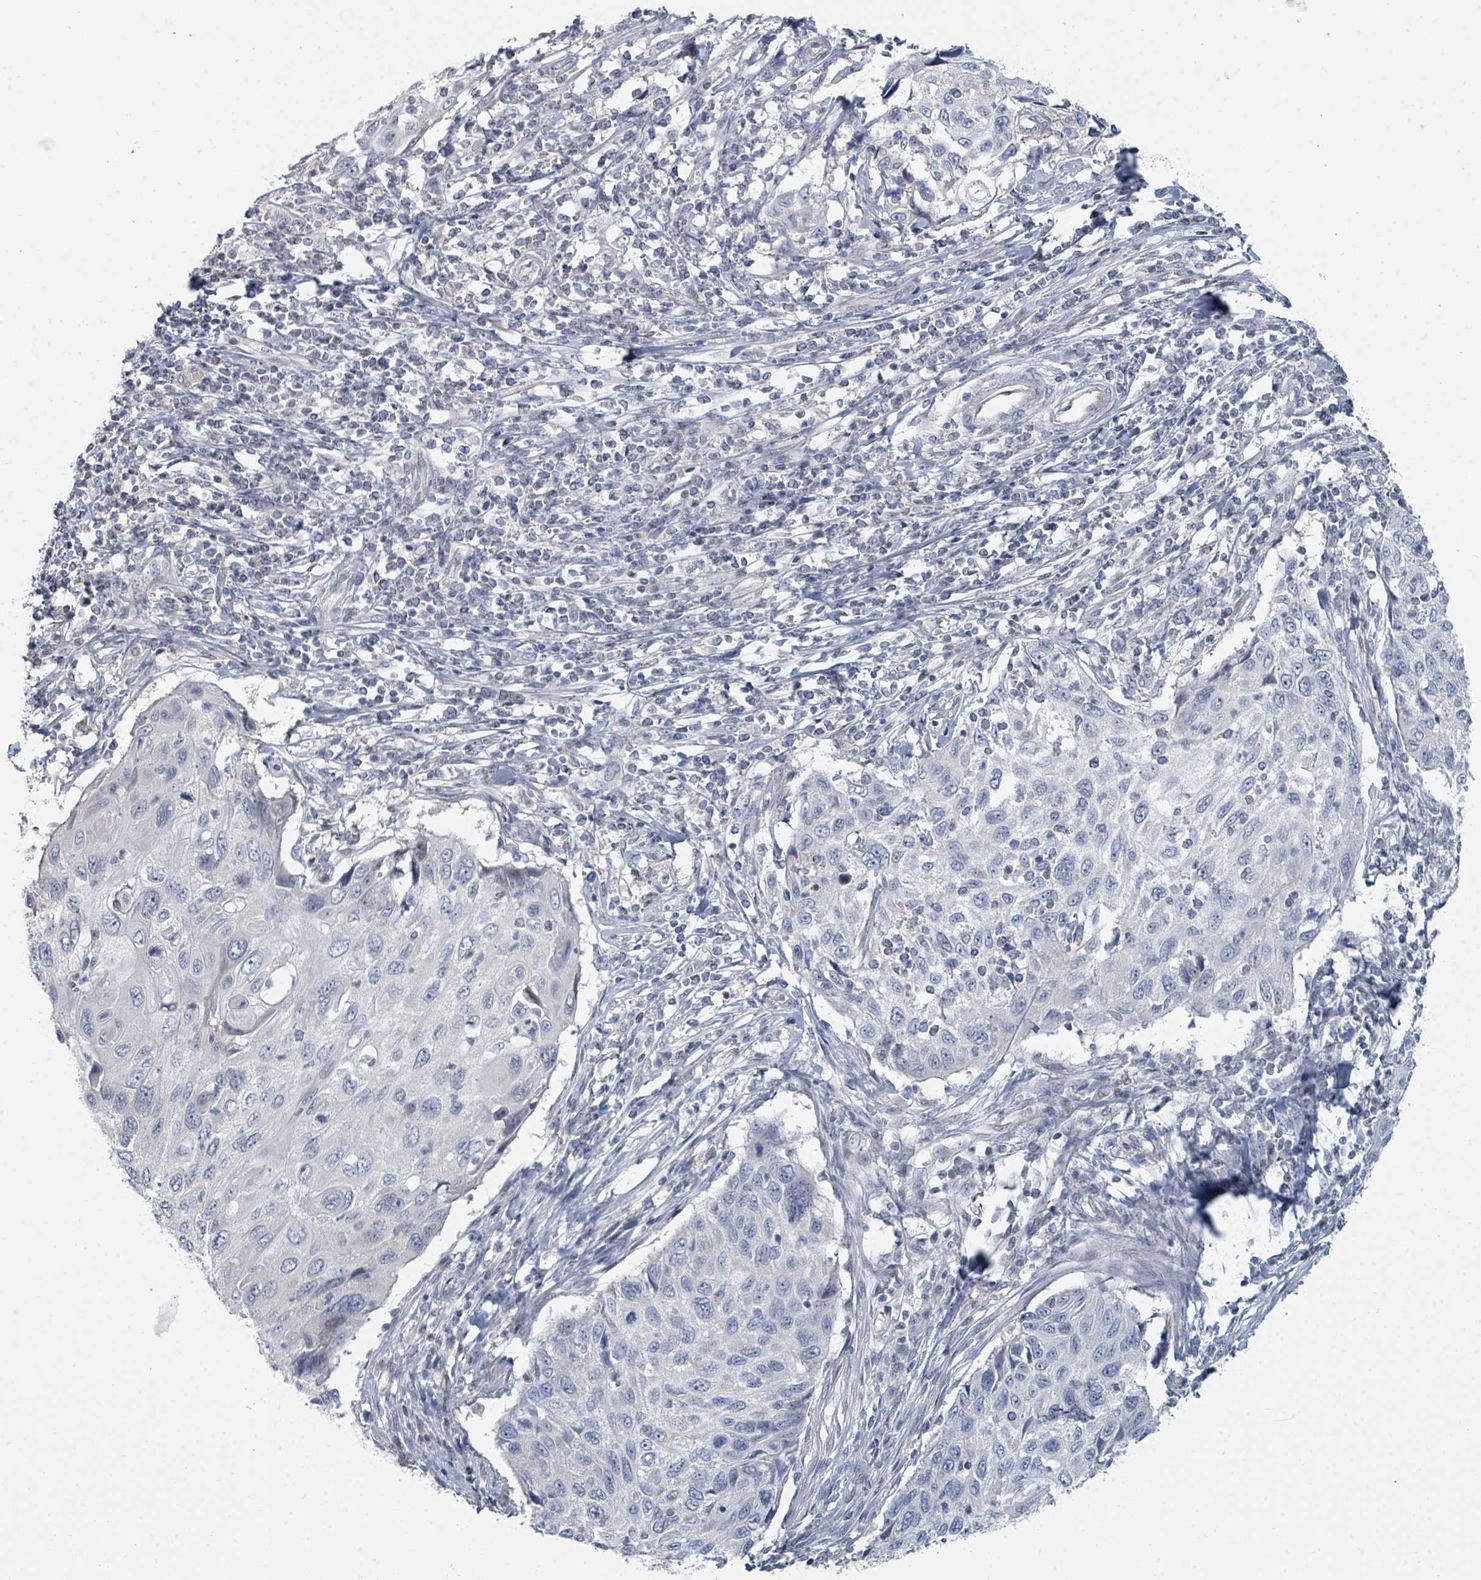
{"staining": {"intensity": "negative", "quantity": "none", "location": "none"}, "tissue": "cervical cancer", "cell_type": "Tumor cells", "image_type": "cancer", "snomed": [{"axis": "morphology", "description": "Squamous cell carcinoma, NOS"}, {"axis": "topography", "description": "Cervix"}], "caption": "Micrograph shows no protein positivity in tumor cells of cervical cancer (squamous cell carcinoma) tissue. (Brightfield microscopy of DAB (3,3'-diaminobenzidine) immunohistochemistry at high magnification).", "gene": "SLC25A45", "patient": {"sex": "female", "age": 70}}